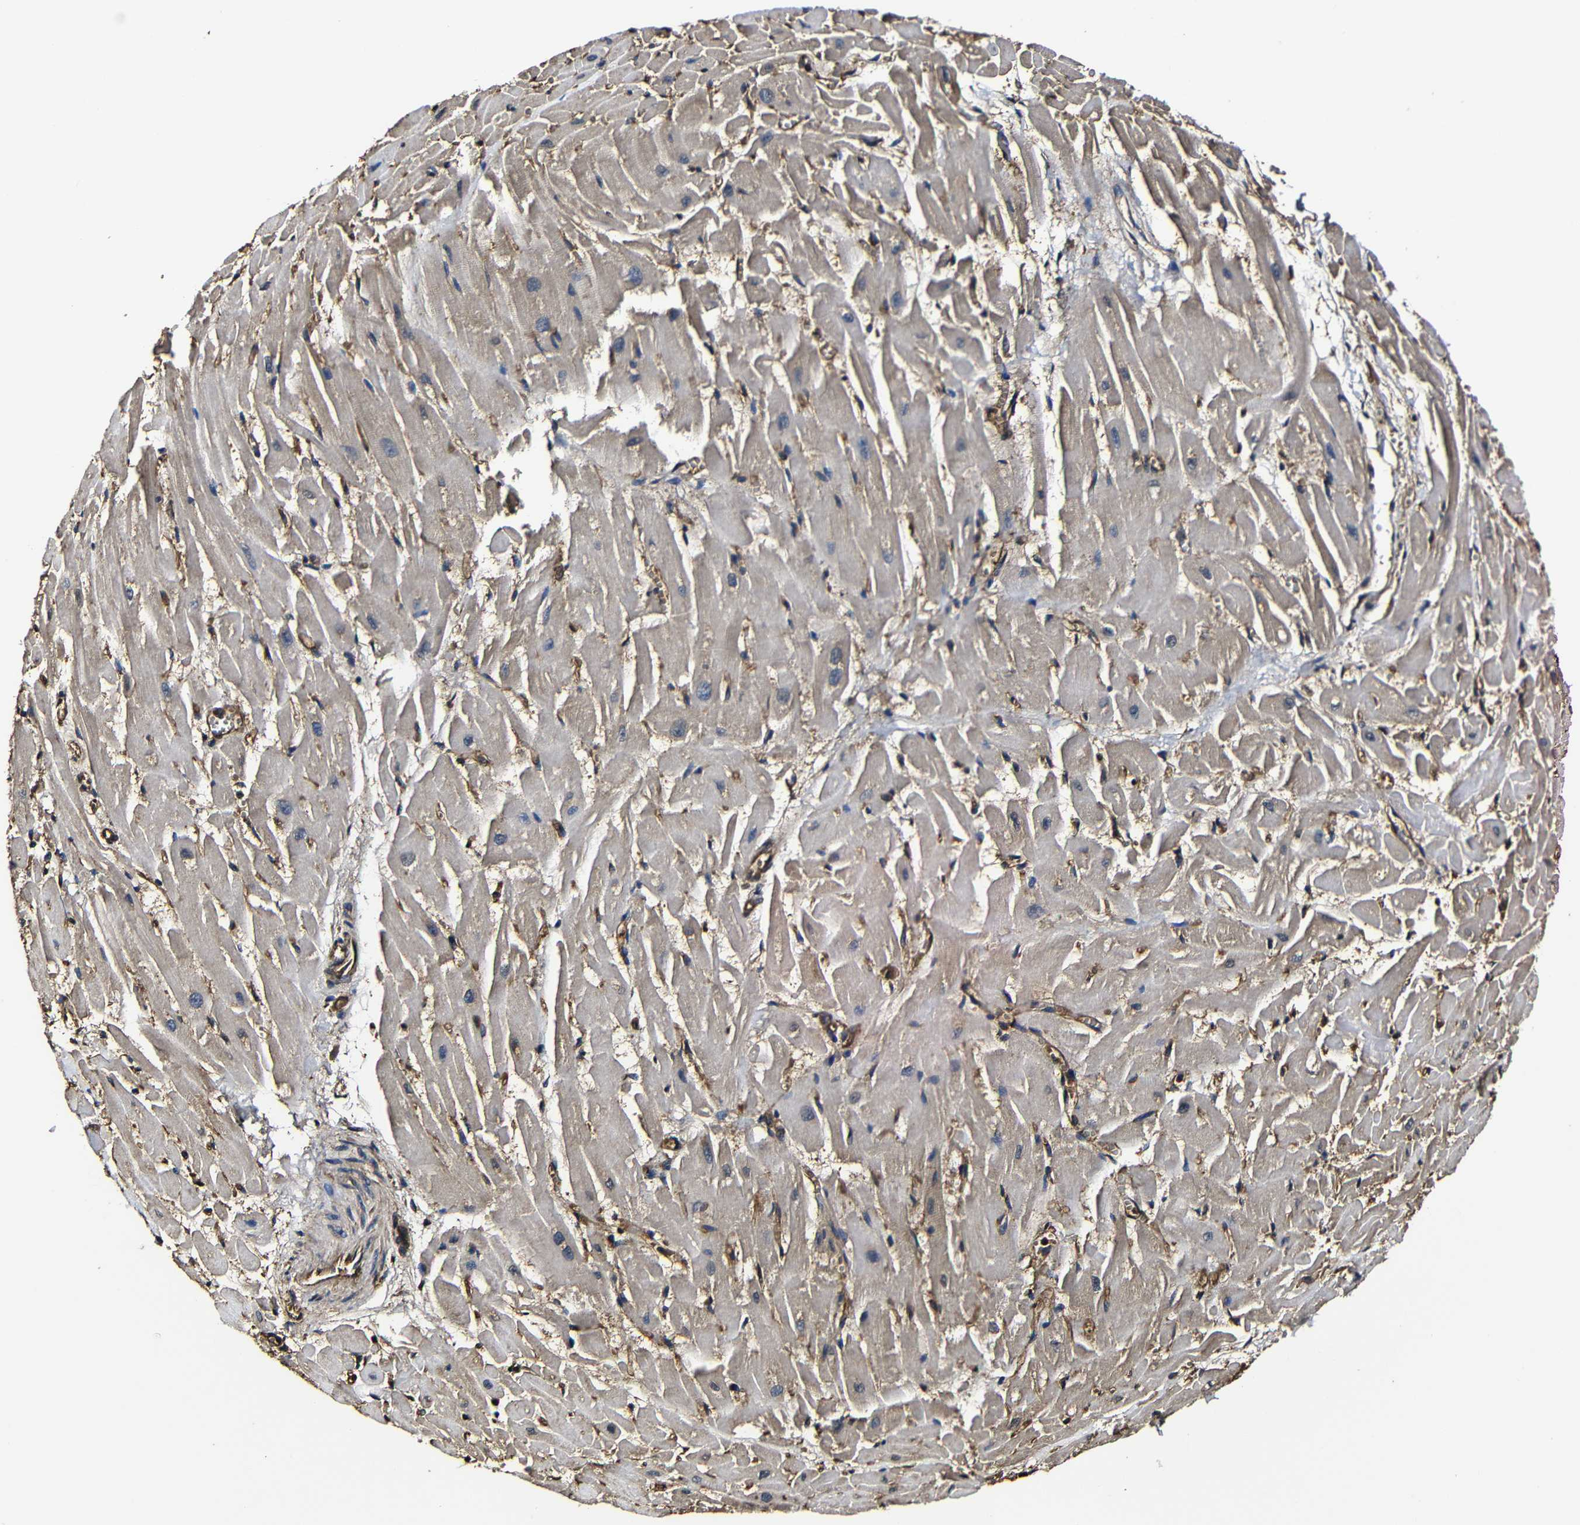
{"staining": {"intensity": "negative", "quantity": "none", "location": "none"}, "tissue": "heart muscle", "cell_type": "Cardiomyocytes", "image_type": "normal", "snomed": [{"axis": "morphology", "description": "Normal tissue, NOS"}, {"axis": "topography", "description": "Heart"}], "caption": "Micrograph shows no significant protein staining in cardiomyocytes of unremarkable heart muscle. The staining was performed using DAB (3,3'-diaminobenzidine) to visualize the protein expression in brown, while the nuclei were stained in blue with hematoxylin (Magnification: 20x).", "gene": "MSN", "patient": {"sex": "female", "age": 19}}